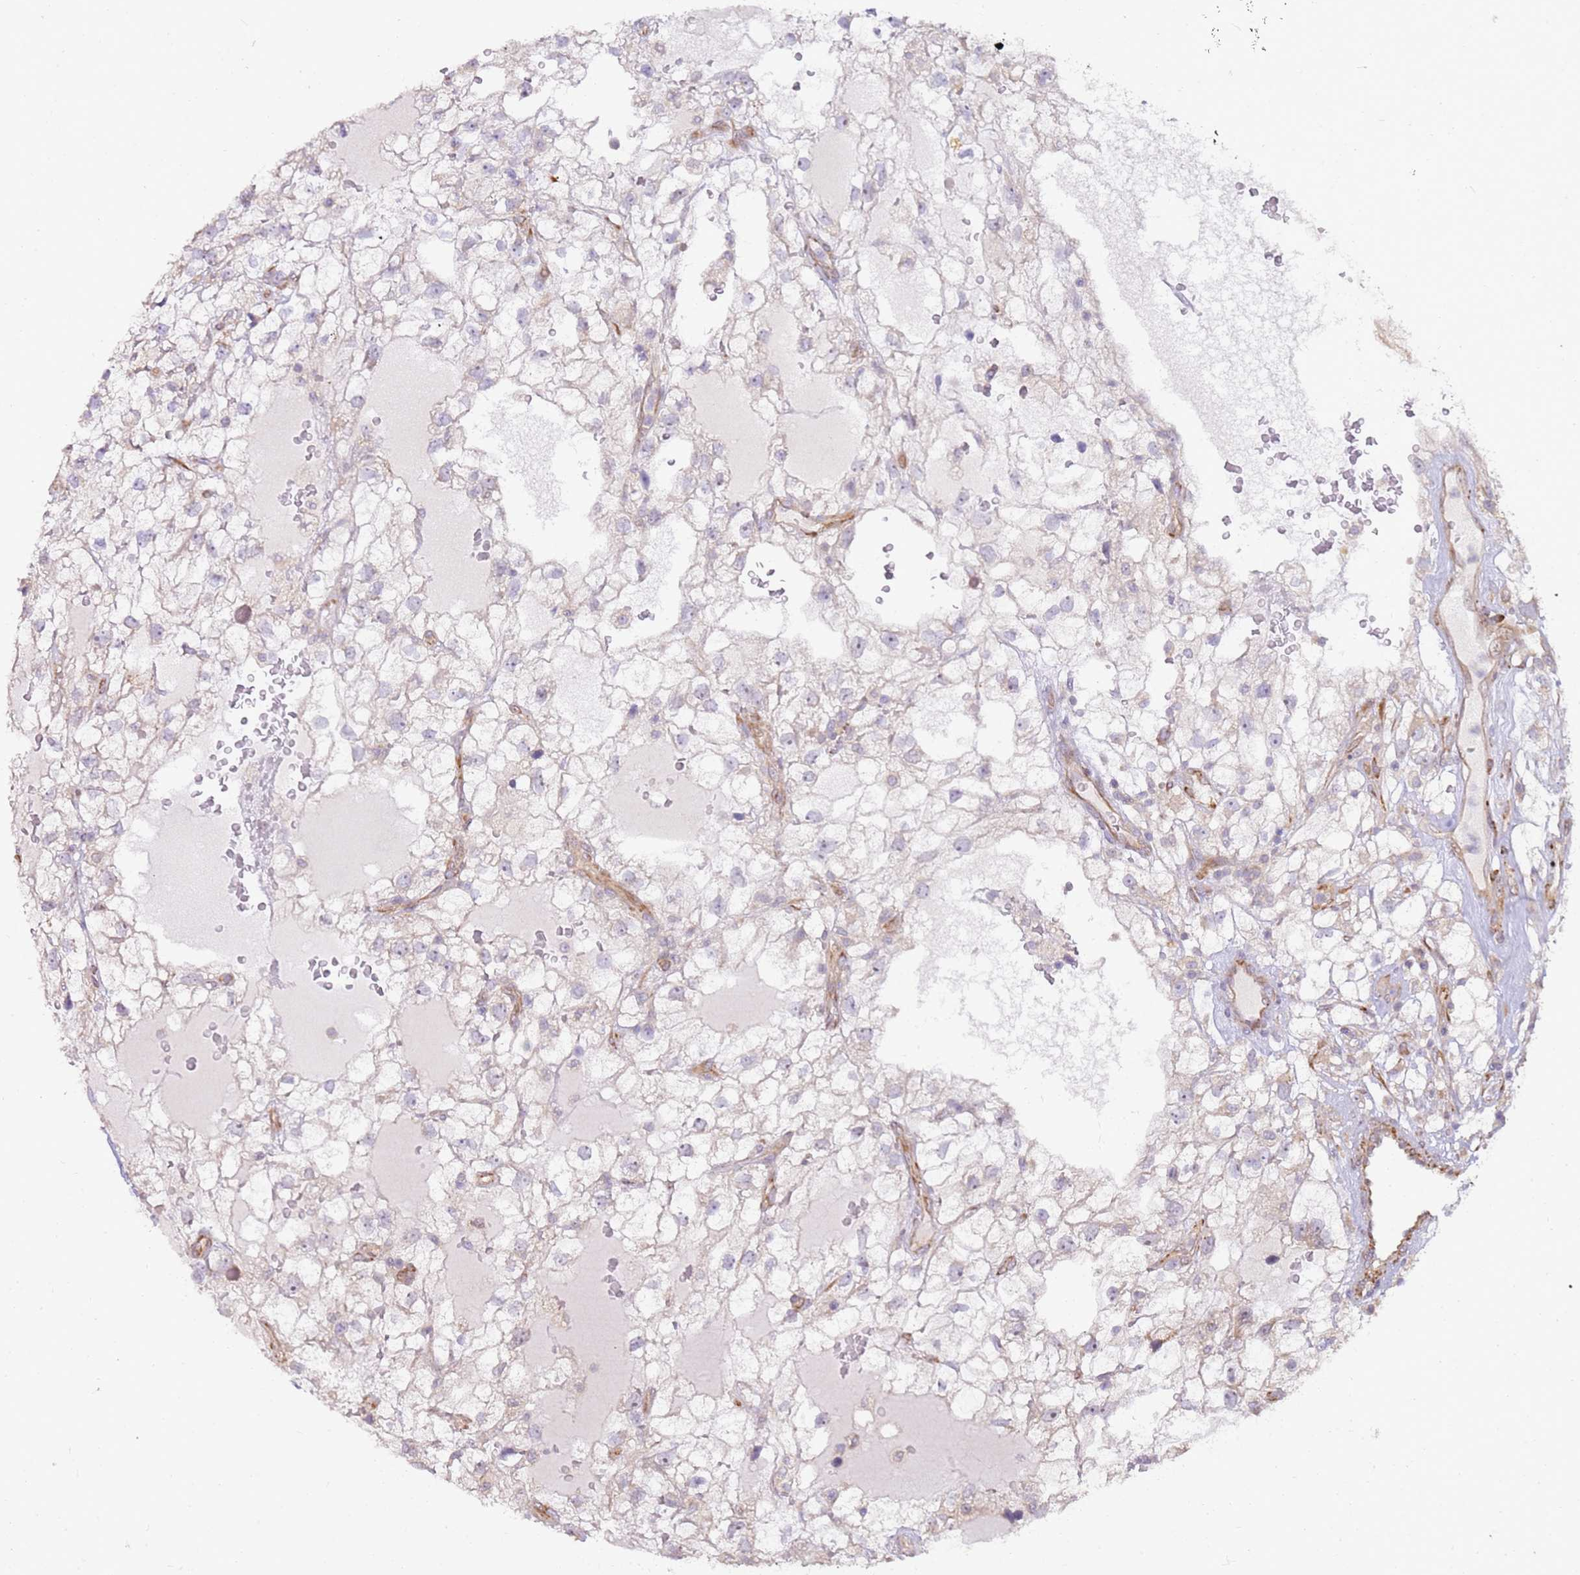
{"staining": {"intensity": "negative", "quantity": "none", "location": "none"}, "tissue": "renal cancer", "cell_type": "Tumor cells", "image_type": "cancer", "snomed": [{"axis": "morphology", "description": "Adenocarcinoma, NOS"}, {"axis": "topography", "description": "Kidney"}], "caption": "An image of human renal cancer (adenocarcinoma) is negative for staining in tumor cells.", "gene": "GRAP", "patient": {"sex": "male", "age": 59}}